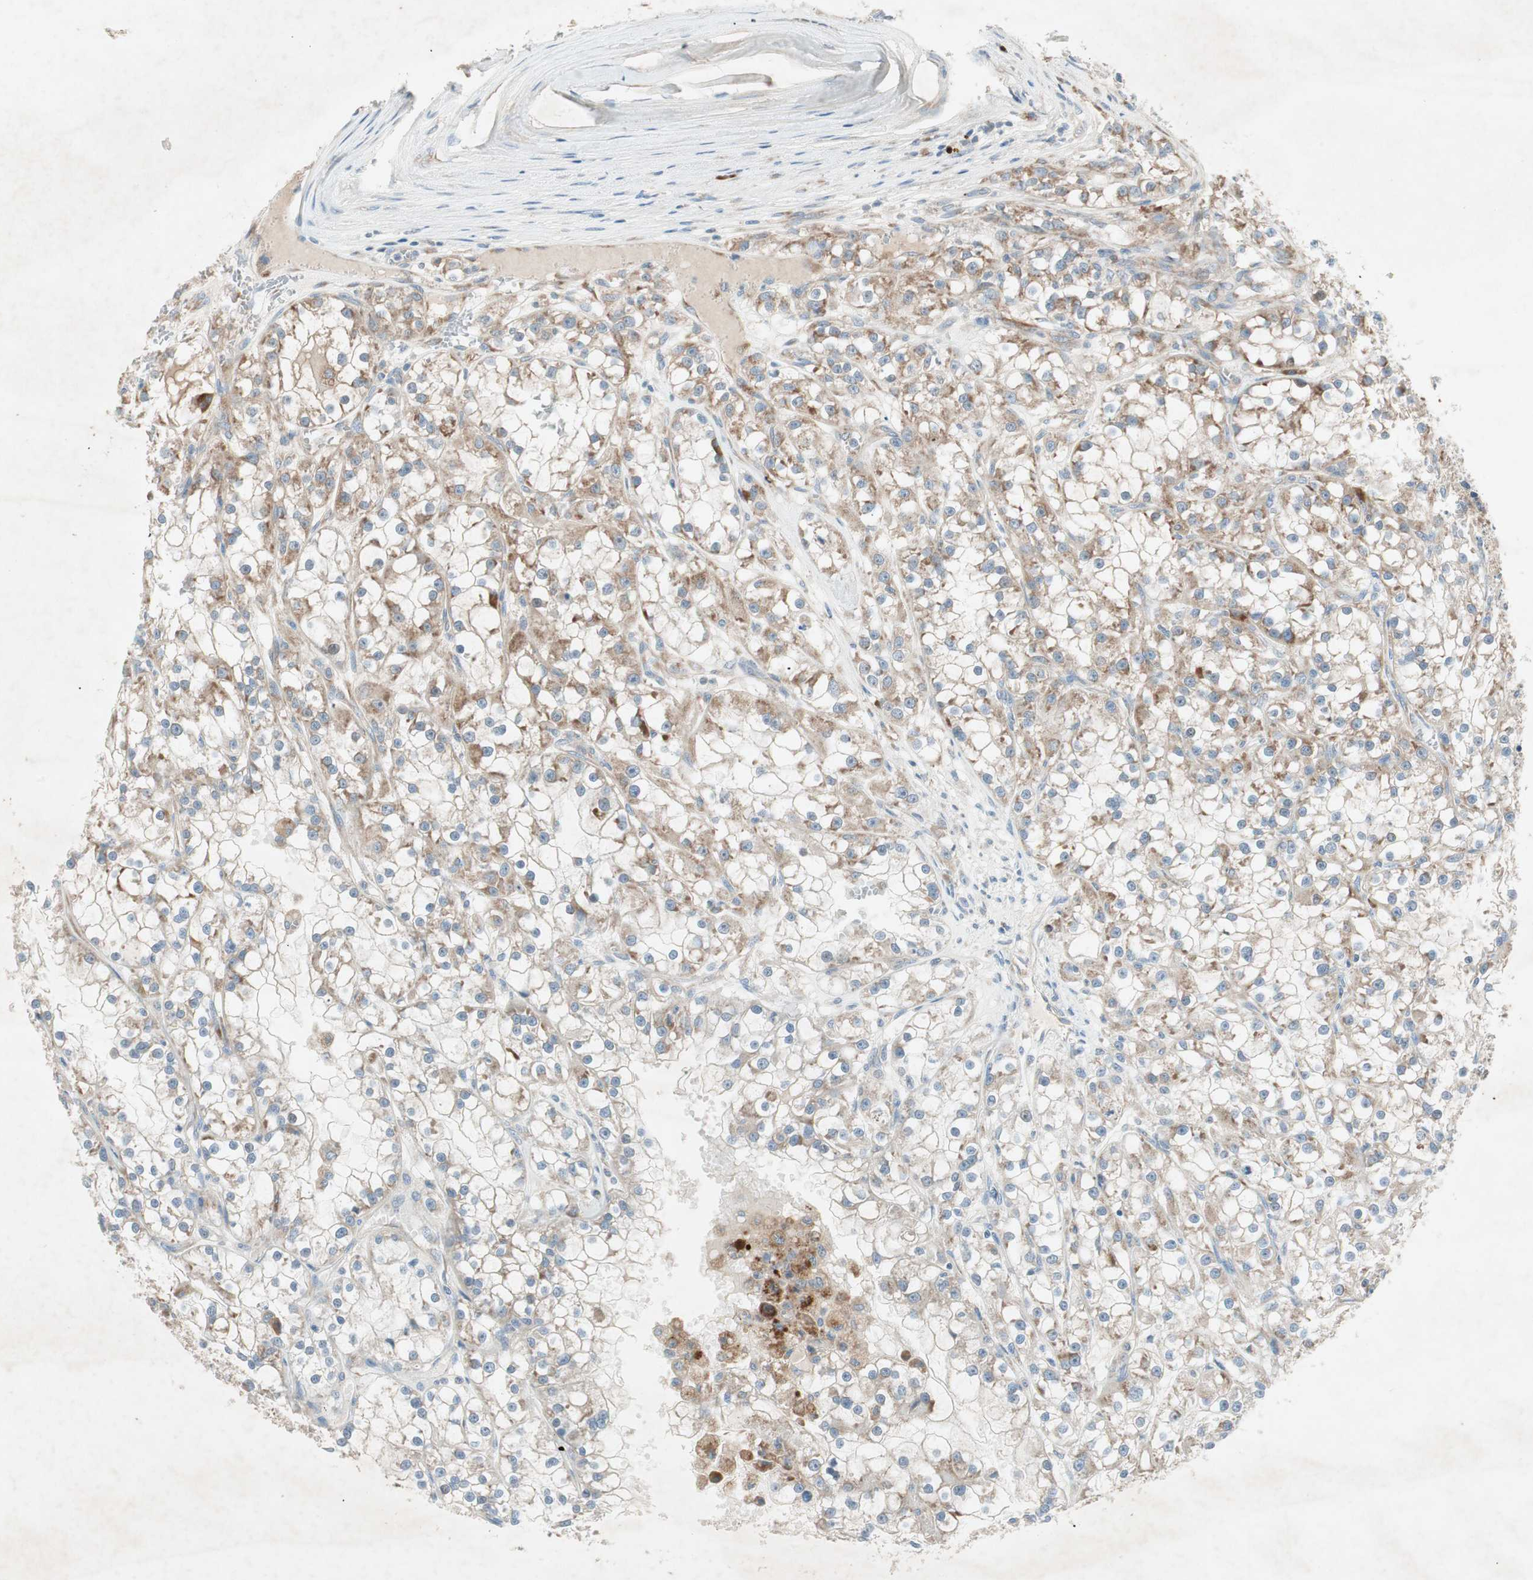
{"staining": {"intensity": "moderate", "quantity": ">75%", "location": "cytoplasmic/membranous"}, "tissue": "renal cancer", "cell_type": "Tumor cells", "image_type": "cancer", "snomed": [{"axis": "morphology", "description": "Adenocarcinoma, NOS"}, {"axis": "topography", "description": "Kidney"}], "caption": "Protein expression analysis of human renal cancer reveals moderate cytoplasmic/membranous staining in approximately >75% of tumor cells. (DAB (3,3'-diaminobenzidine) = brown stain, brightfield microscopy at high magnification).", "gene": "RPL23", "patient": {"sex": "female", "age": 52}}